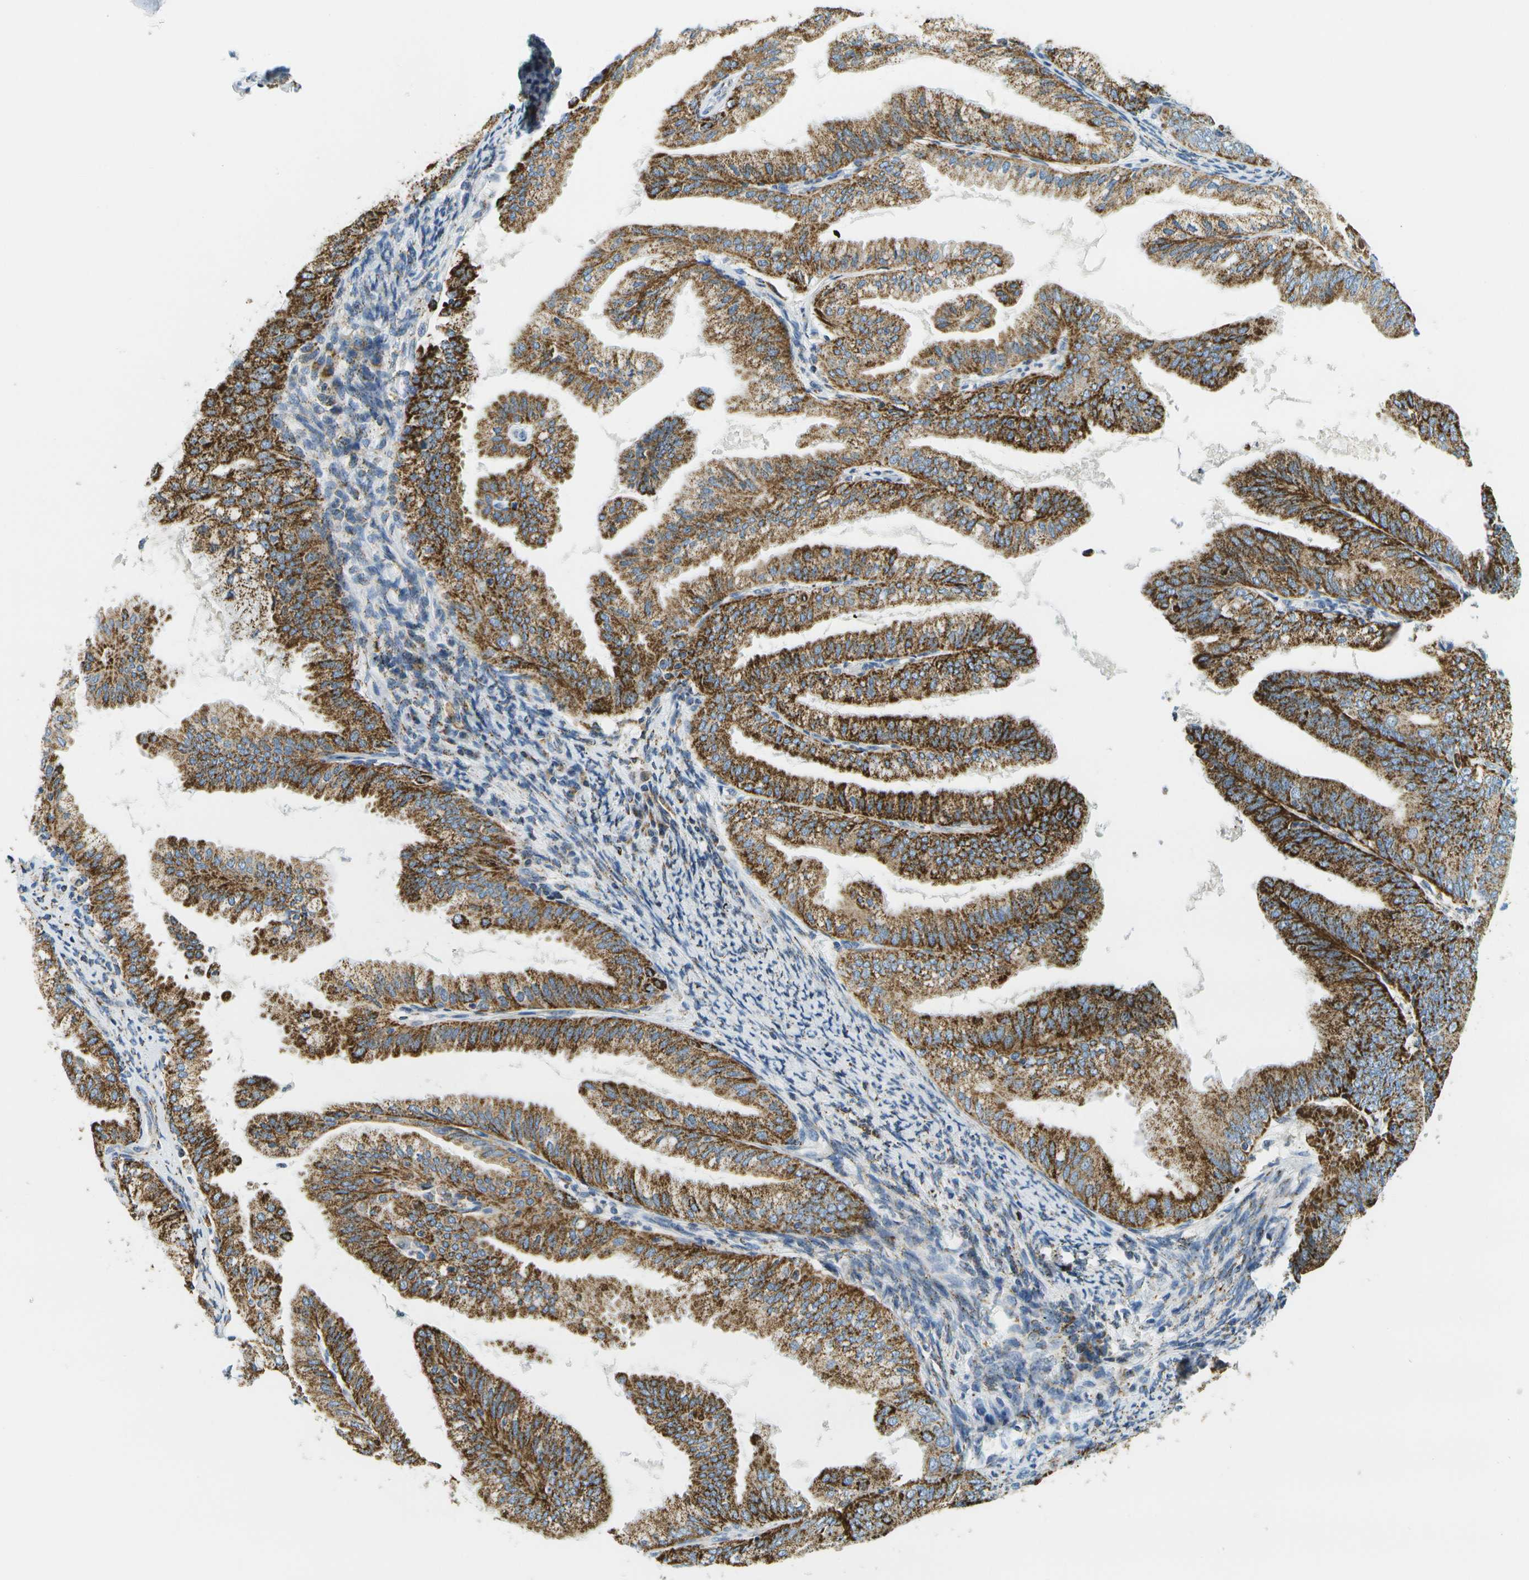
{"staining": {"intensity": "strong", "quantity": ">75%", "location": "cytoplasmic/membranous"}, "tissue": "endometrial cancer", "cell_type": "Tumor cells", "image_type": "cancer", "snomed": [{"axis": "morphology", "description": "Adenocarcinoma, NOS"}, {"axis": "topography", "description": "Endometrium"}], "caption": "The histopathology image reveals immunohistochemical staining of endometrial cancer (adenocarcinoma). There is strong cytoplasmic/membranous staining is seen in about >75% of tumor cells.", "gene": "HLCS", "patient": {"sex": "female", "age": 63}}